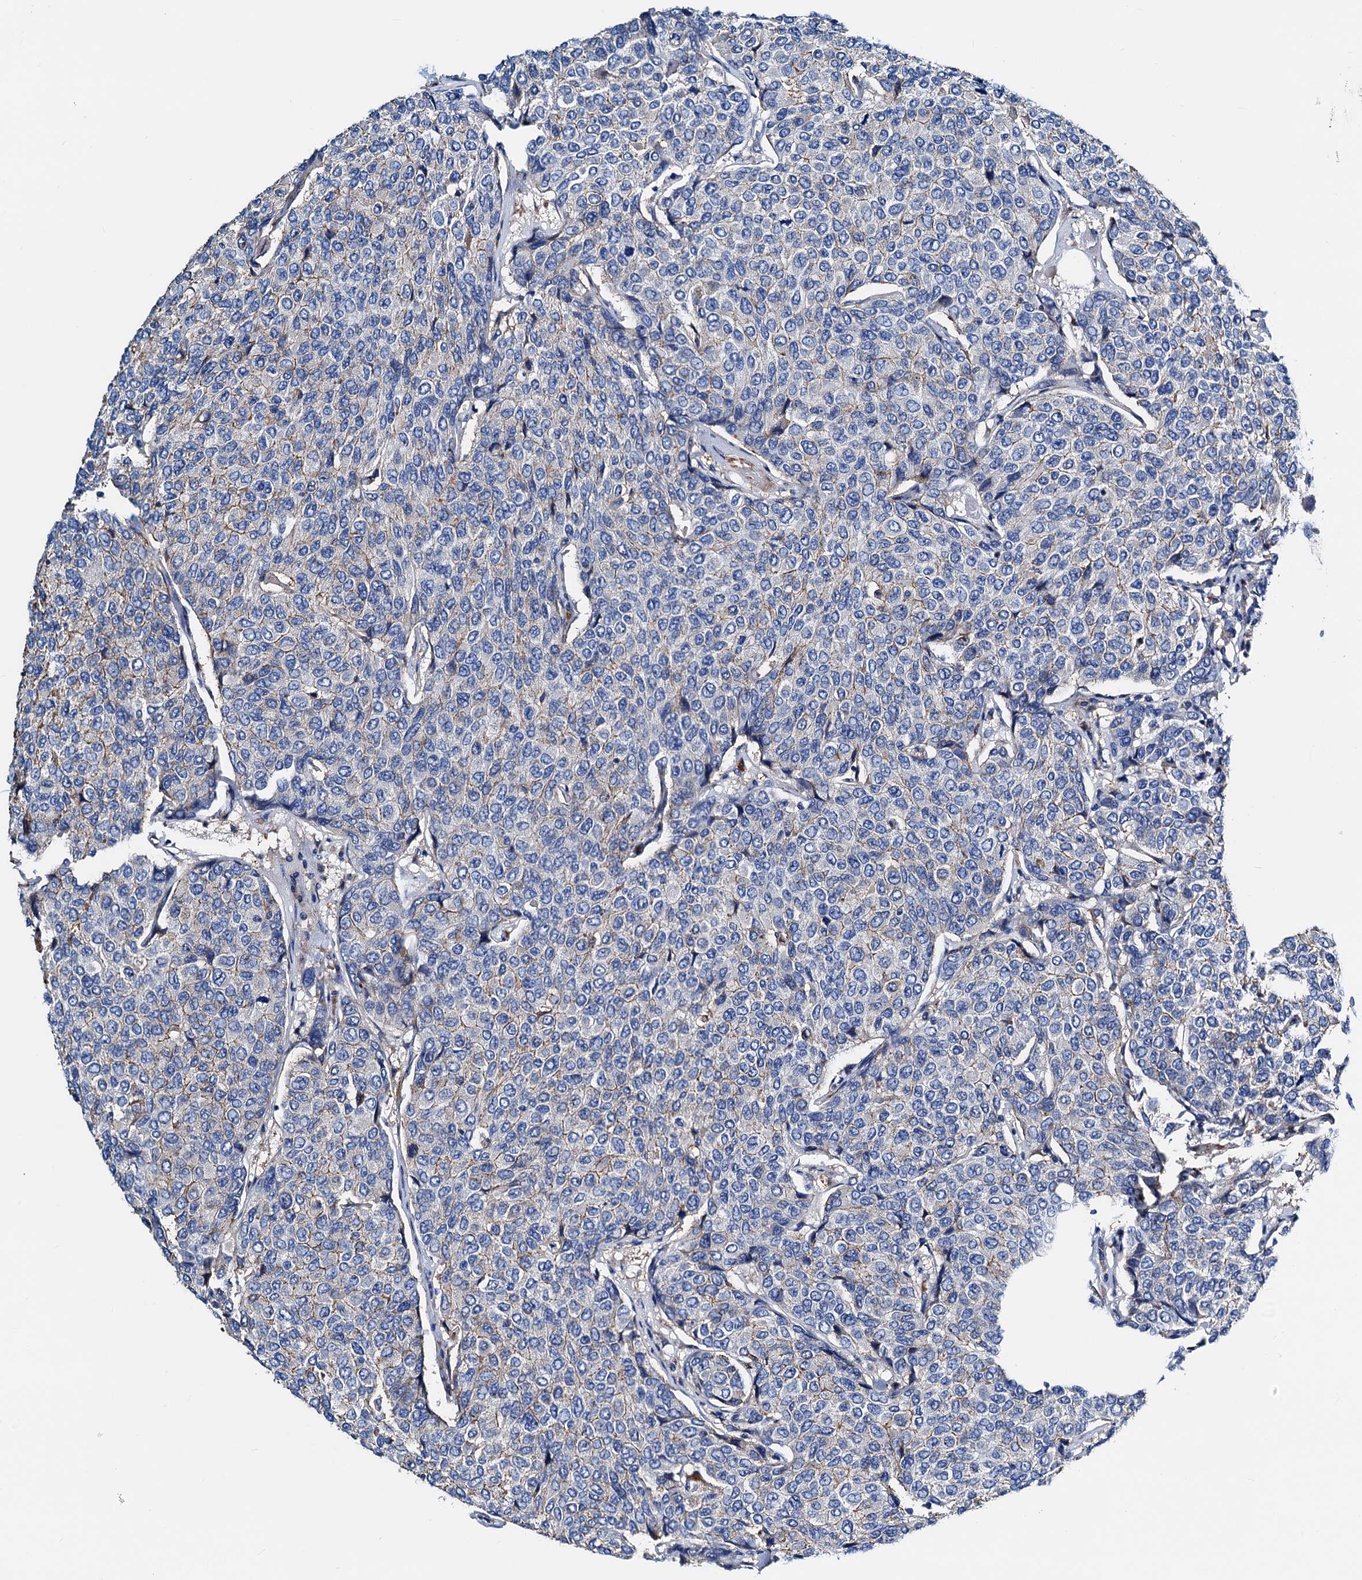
{"staining": {"intensity": "moderate", "quantity": "<25%", "location": "cytoplasmic/membranous"}, "tissue": "breast cancer", "cell_type": "Tumor cells", "image_type": "cancer", "snomed": [{"axis": "morphology", "description": "Duct carcinoma"}, {"axis": "topography", "description": "Breast"}], "caption": "Protein staining of breast cancer tissue exhibits moderate cytoplasmic/membranous staining in about <25% of tumor cells. The protein is stained brown, and the nuclei are stained in blue (DAB IHC with brightfield microscopy, high magnification).", "gene": "GCOM1", "patient": {"sex": "female", "age": 55}}